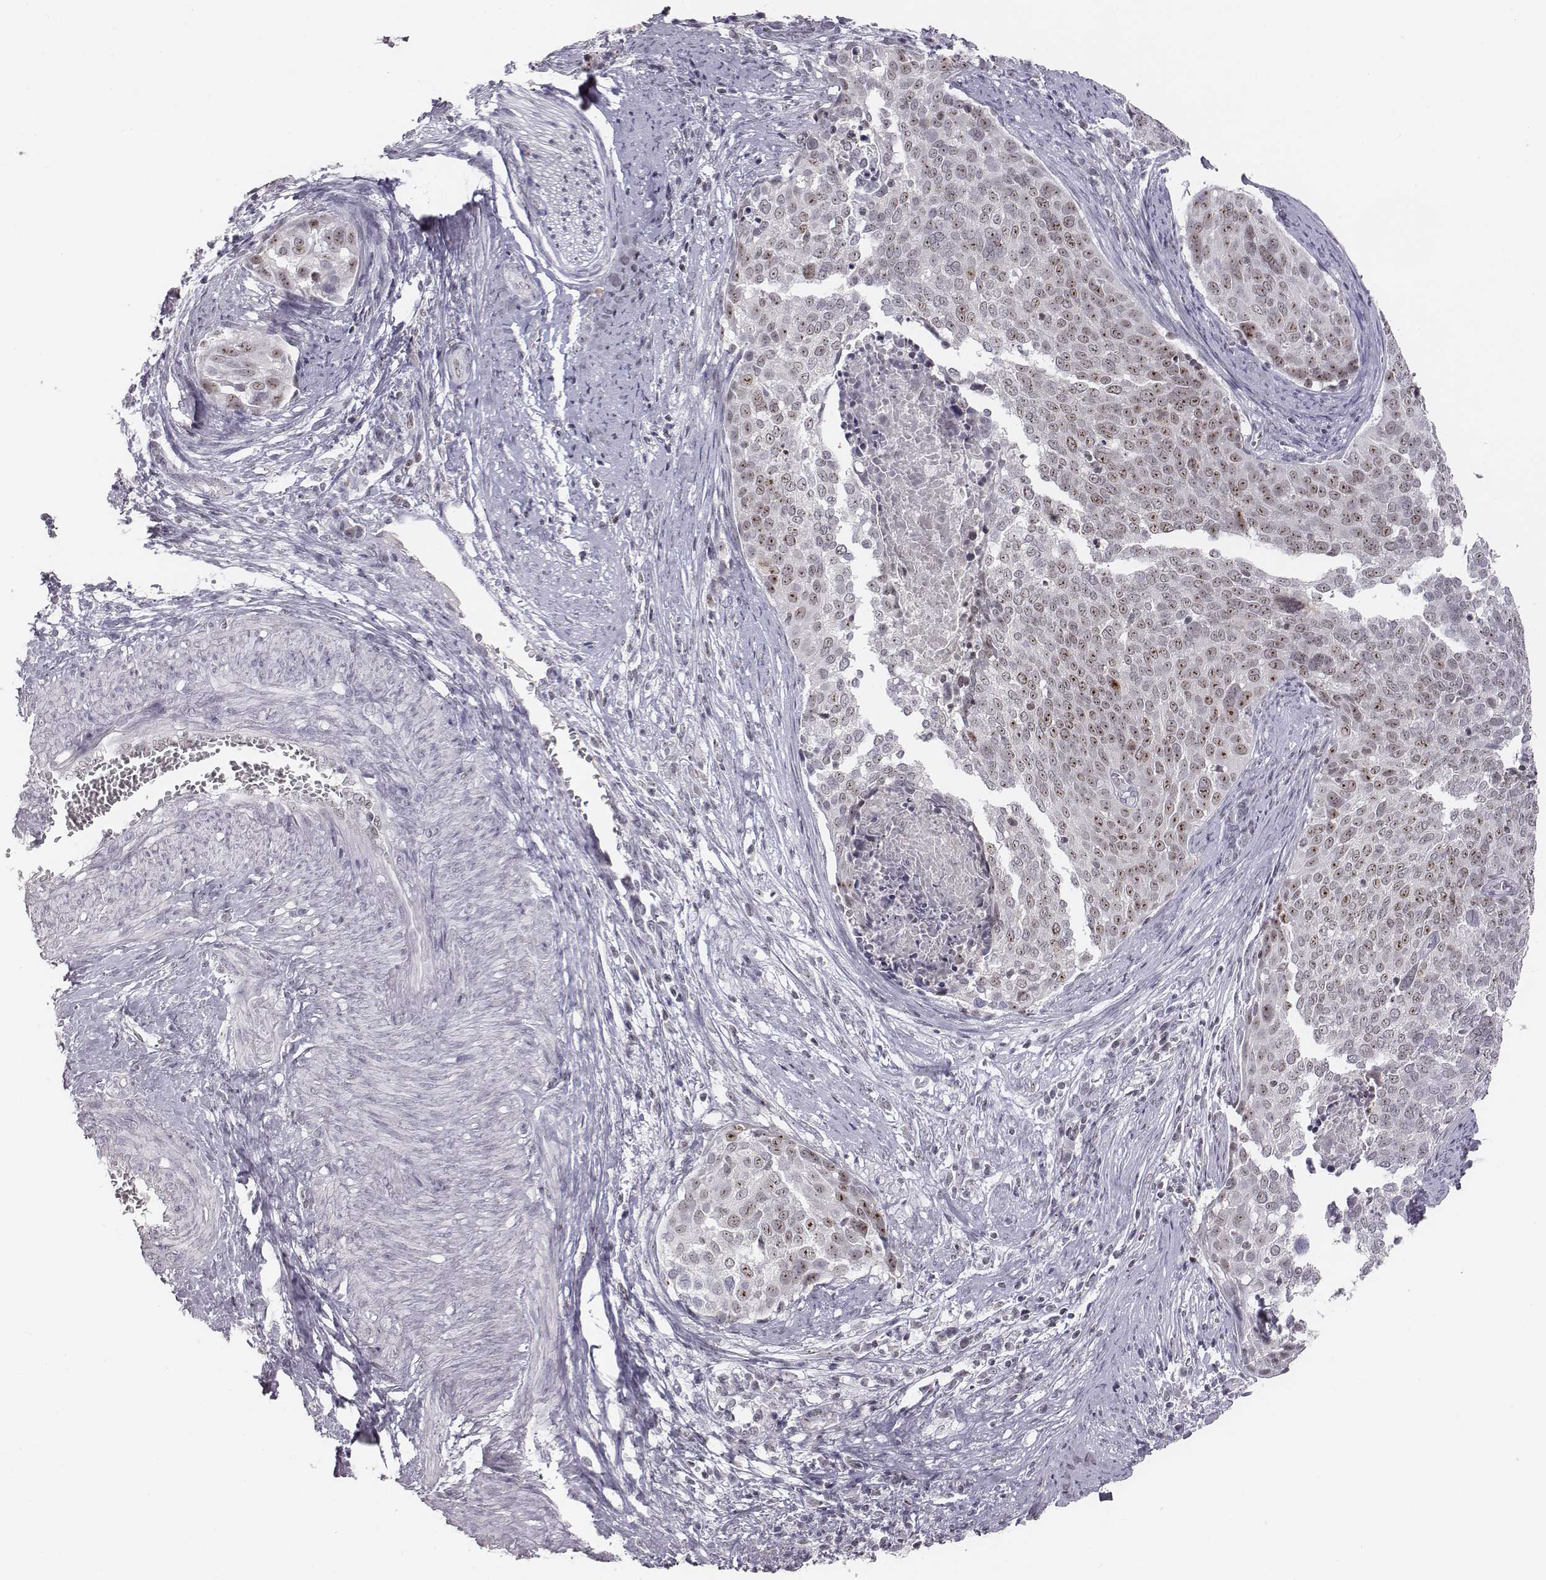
{"staining": {"intensity": "moderate", "quantity": "25%-75%", "location": "nuclear"}, "tissue": "cervical cancer", "cell_type": "Tumor cells", "image_type": "cancer", "snomed": [{"axis": "morphology", "description": "Squamous cell carcinoma, NOS"}, {"axis": "topography", "description": "Cervix"}], "caption": "Protein staining shows moderate nuclear positivity in about 25%-75% of tumor cells in cervical squamous cell carcinoma. (brown staining indicates protein expression, while blue staining denotes nuclei).", "gene": "NIFK", "patient": {"sex": "female", "age": 39}}